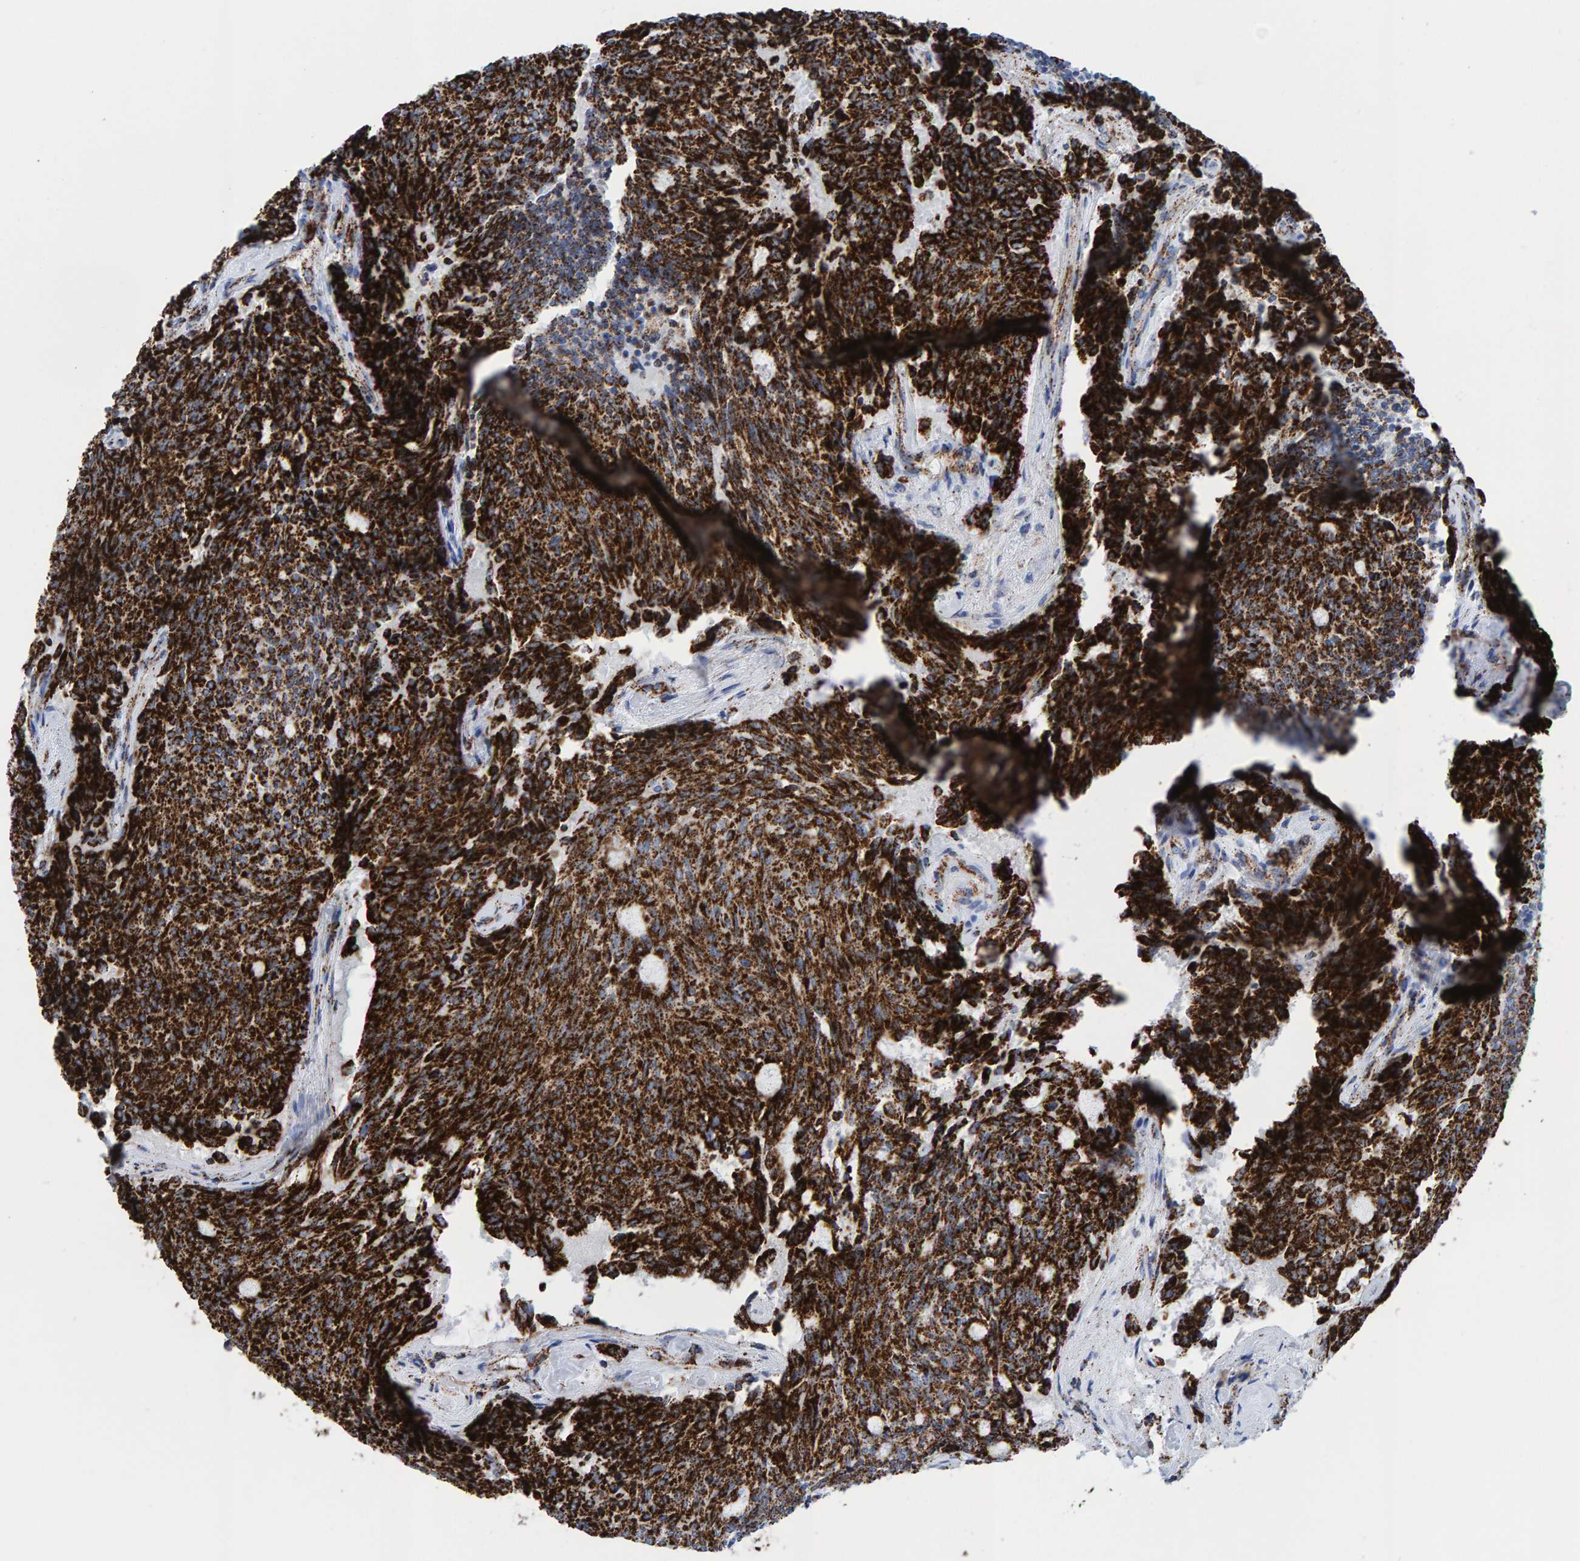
{"staining": {"intensity": "strong", "quantity": ">75%", "location": "cytoplasmic/membranous"}, "tissue": "carcinoid", "cell_type": "Tumor cells", "image_type": "cancer", "snomed": [{"axis": "morphology", "description": "Carcinoid, malignant, NOS"}, {"axis": "topography", "description": "Pancreas"}], "caption": "Immunohistochemistry (DAB) staining of human carcinoid reveals strong cytoplasmic/membranous protein positivity in approximately >75% of tumor cells. The staining is performed using DAB (3,3'-diaminobenzidine) brown chromogen to label protein expression. The nuclei are counter-stained blue using hematoxylin.", "gene": "ENSG00000262660", "patient": {"sex": "female", "age": 54}}